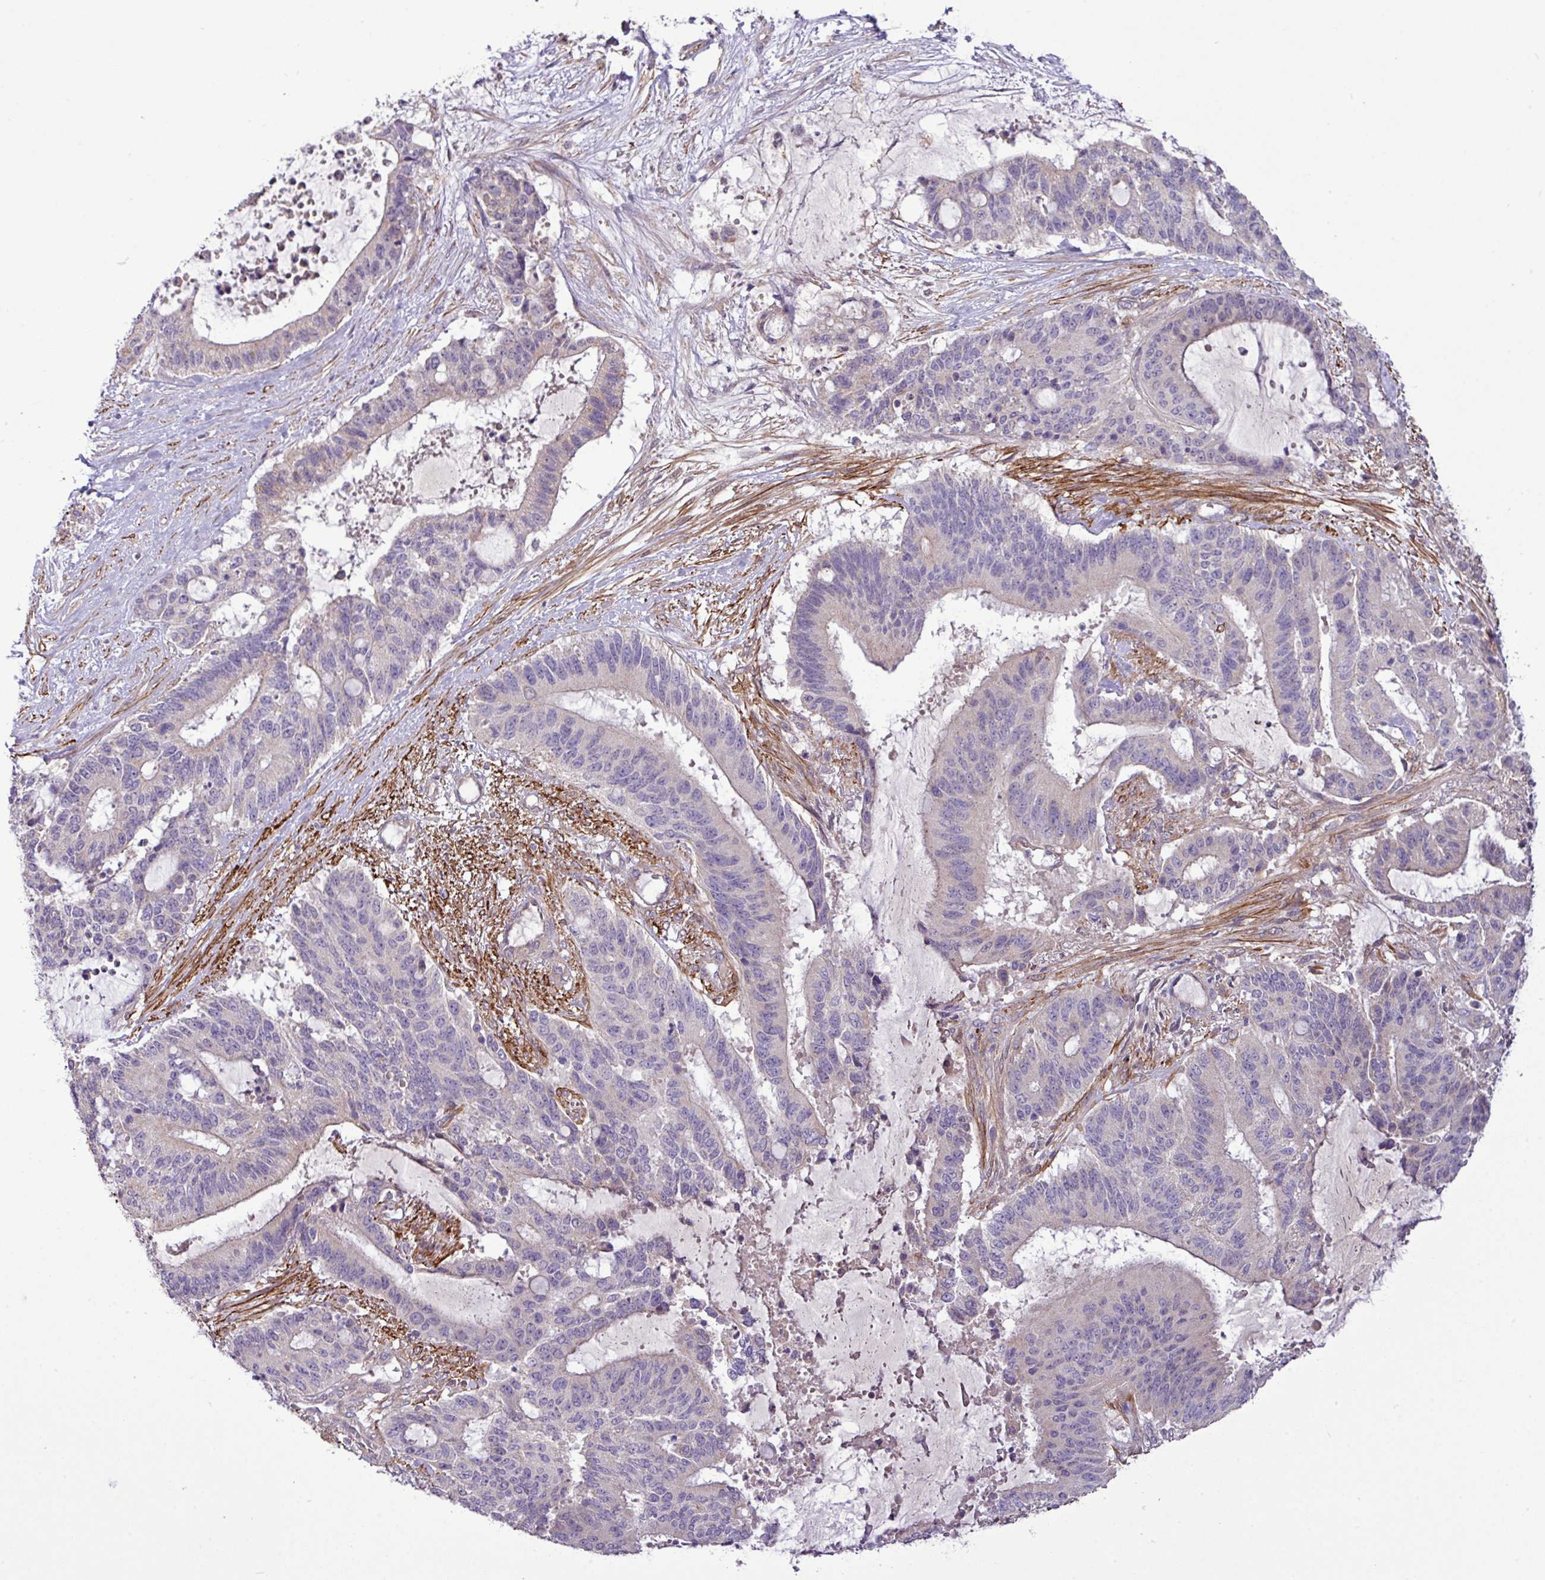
{"staining": {"intensity": "negative", "quantity": "none", "location": "none"}, "tissue": "liver cancer", "cell_type": "Tumor cells", "image_type": "cancer", "snomed": [{"axis": "morphology", "description": "Normal tissue, NOS"}, {"axis": "morphology", "description": "Cholangiocarcinoma"}, {"axis": "topography", "description": "Liver"}, {"axis": "topography", "description": "Peripheral nerve tissue"}], "caption": "Immunohistochemistry histopathology image of neoplastic tissue: human cholangiocarcinoma (liver) stained with DAB shows no significant protein staining in tumor cells.", "gene": "XIAP", "patient": {"sex": "female", "age": 73}}